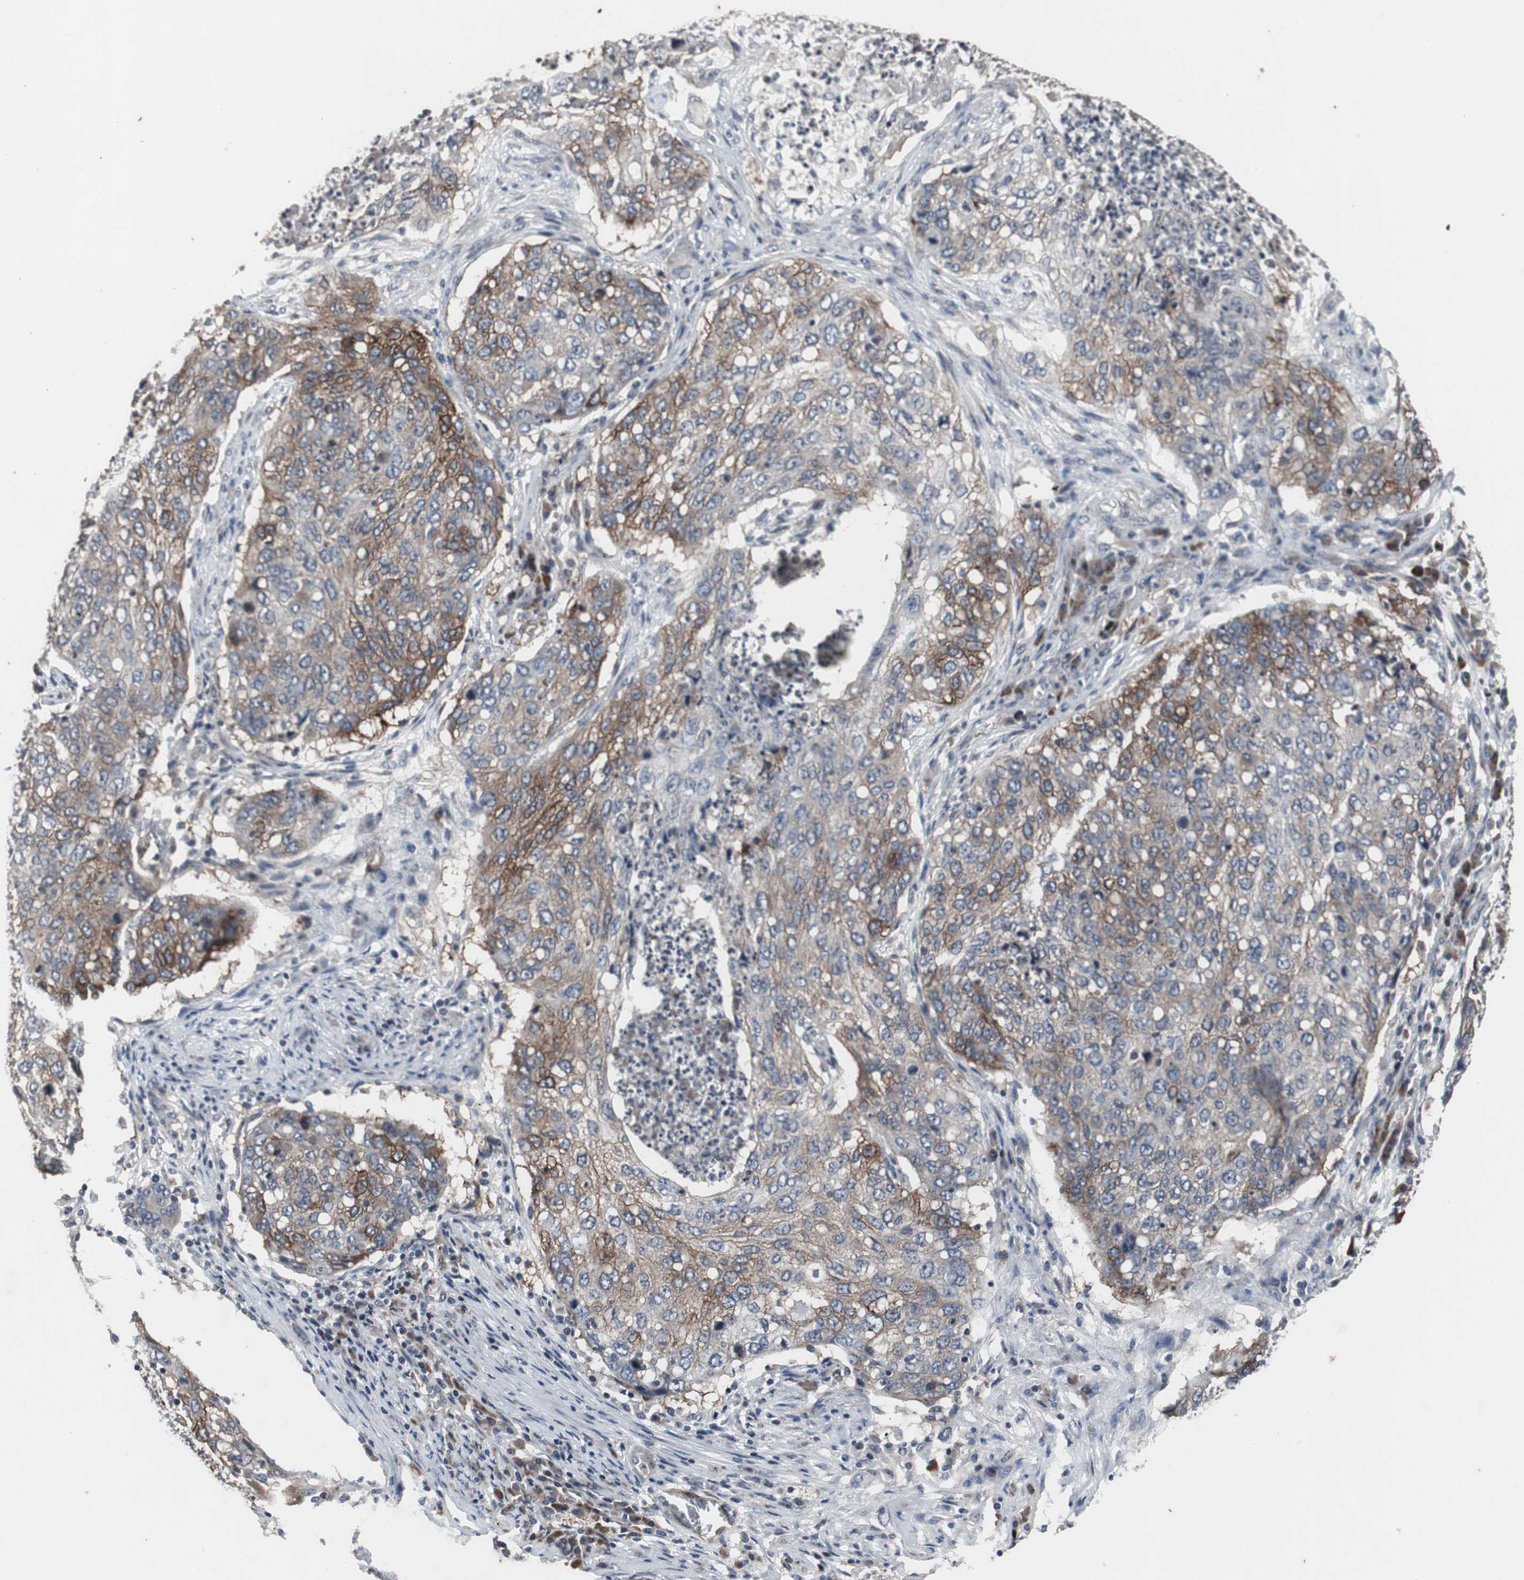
{"staining": {"intensity": "moderate", "quantity": ">75%", "location": "cytoplasmic/membranous"}, "tissue": "lung cancer", "cell_type": "Tumor cells", "image_type": "cancer", "snomed": [{"axis": "morphology", "description": "Squamous cell carcinoma, NOS"}, {"axis": "topography", "description": "Lung"}], "caption": "Immunohistochemistry of lung cancer displays medium levels of moderate cytoplasmic/membranous staining in about >75% of tumor cells. The staining was performed using DAB (3,3'-diaminobenzidine) to visualize the protein expression in brown, while the nuclei were stained in blue with hematoxylin (Magnification: 20x).", "gene": "CRADD", "patient": {"sex": "female", "age": 63}}